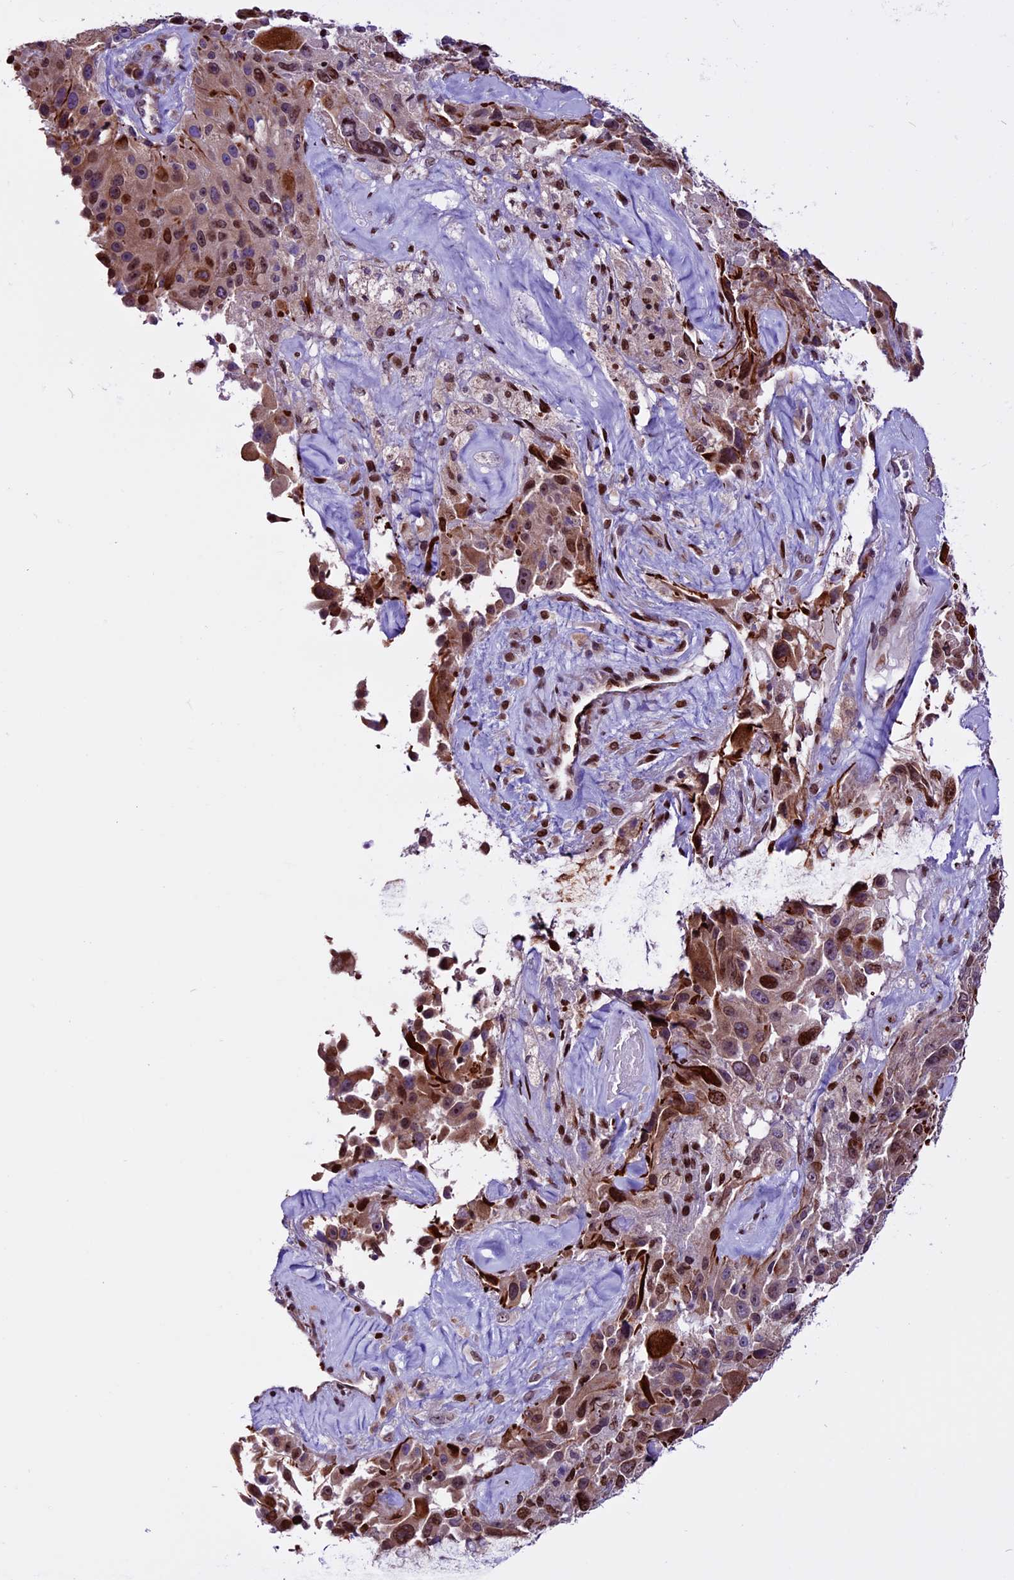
{"staining": {"intensity": "moderate", "quantity": "<25%", "location": "cytoplasmic/membranous,nuclear"}, "tissue": "melanoma", "cell_type": "Tumor cells", "image_type": "cancer", "snomed": [{"axis": "morphology", "description": "Malignant melanoma, Metastatic site"}, {"axis": "topography", "description": "Lymph node"}], "caption": "Immunohistochemistry histopathology image of human malignant melanoma (metastatic site) stained for a protein (brown), which reveals low levels of moderate cytoplasmic/membranous and nuclear positivity in about <25% of tumor cells.", "gene": "RINL", "patient": {"sex": "male", "age": 62}}